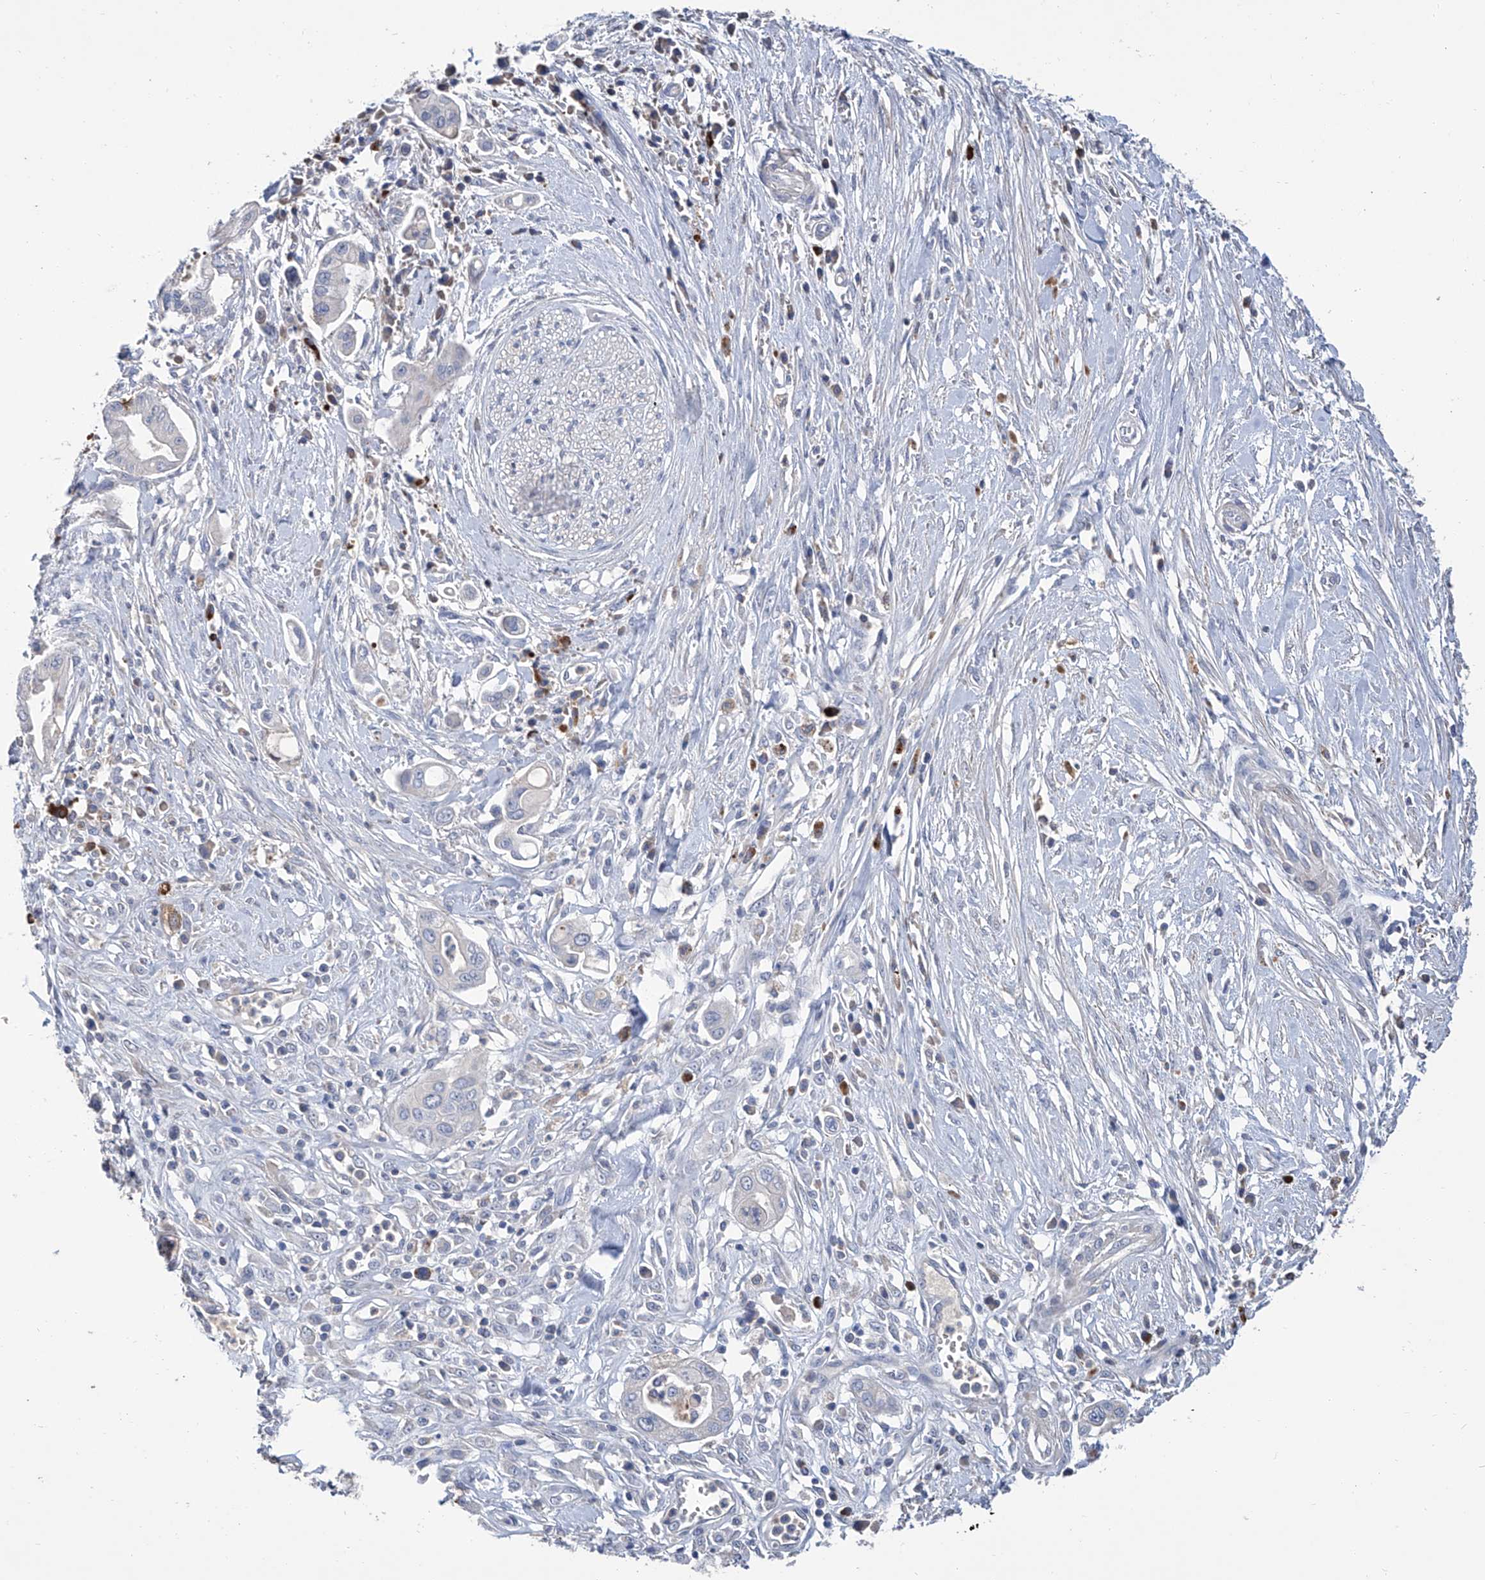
{"staining": {"intensity": "negative", "quantity": "none", "location": "none"}, "tissue": "pancreatic cancer", "cell_type": "Tumor cells", "image_type": "cancer", "snomed": [{"axis": "morphology", "description": "Adenocarcinoma, NOS"}, {"axis": "topography", "description": "Pancreas"}], "caption": "Tumor cells are negative for protein expression in human pancreatic cancer. (IHC, brightfield microscopy, high magnification).", "gene": "GPT", "patient": {"sex": "male", "age": 68}}